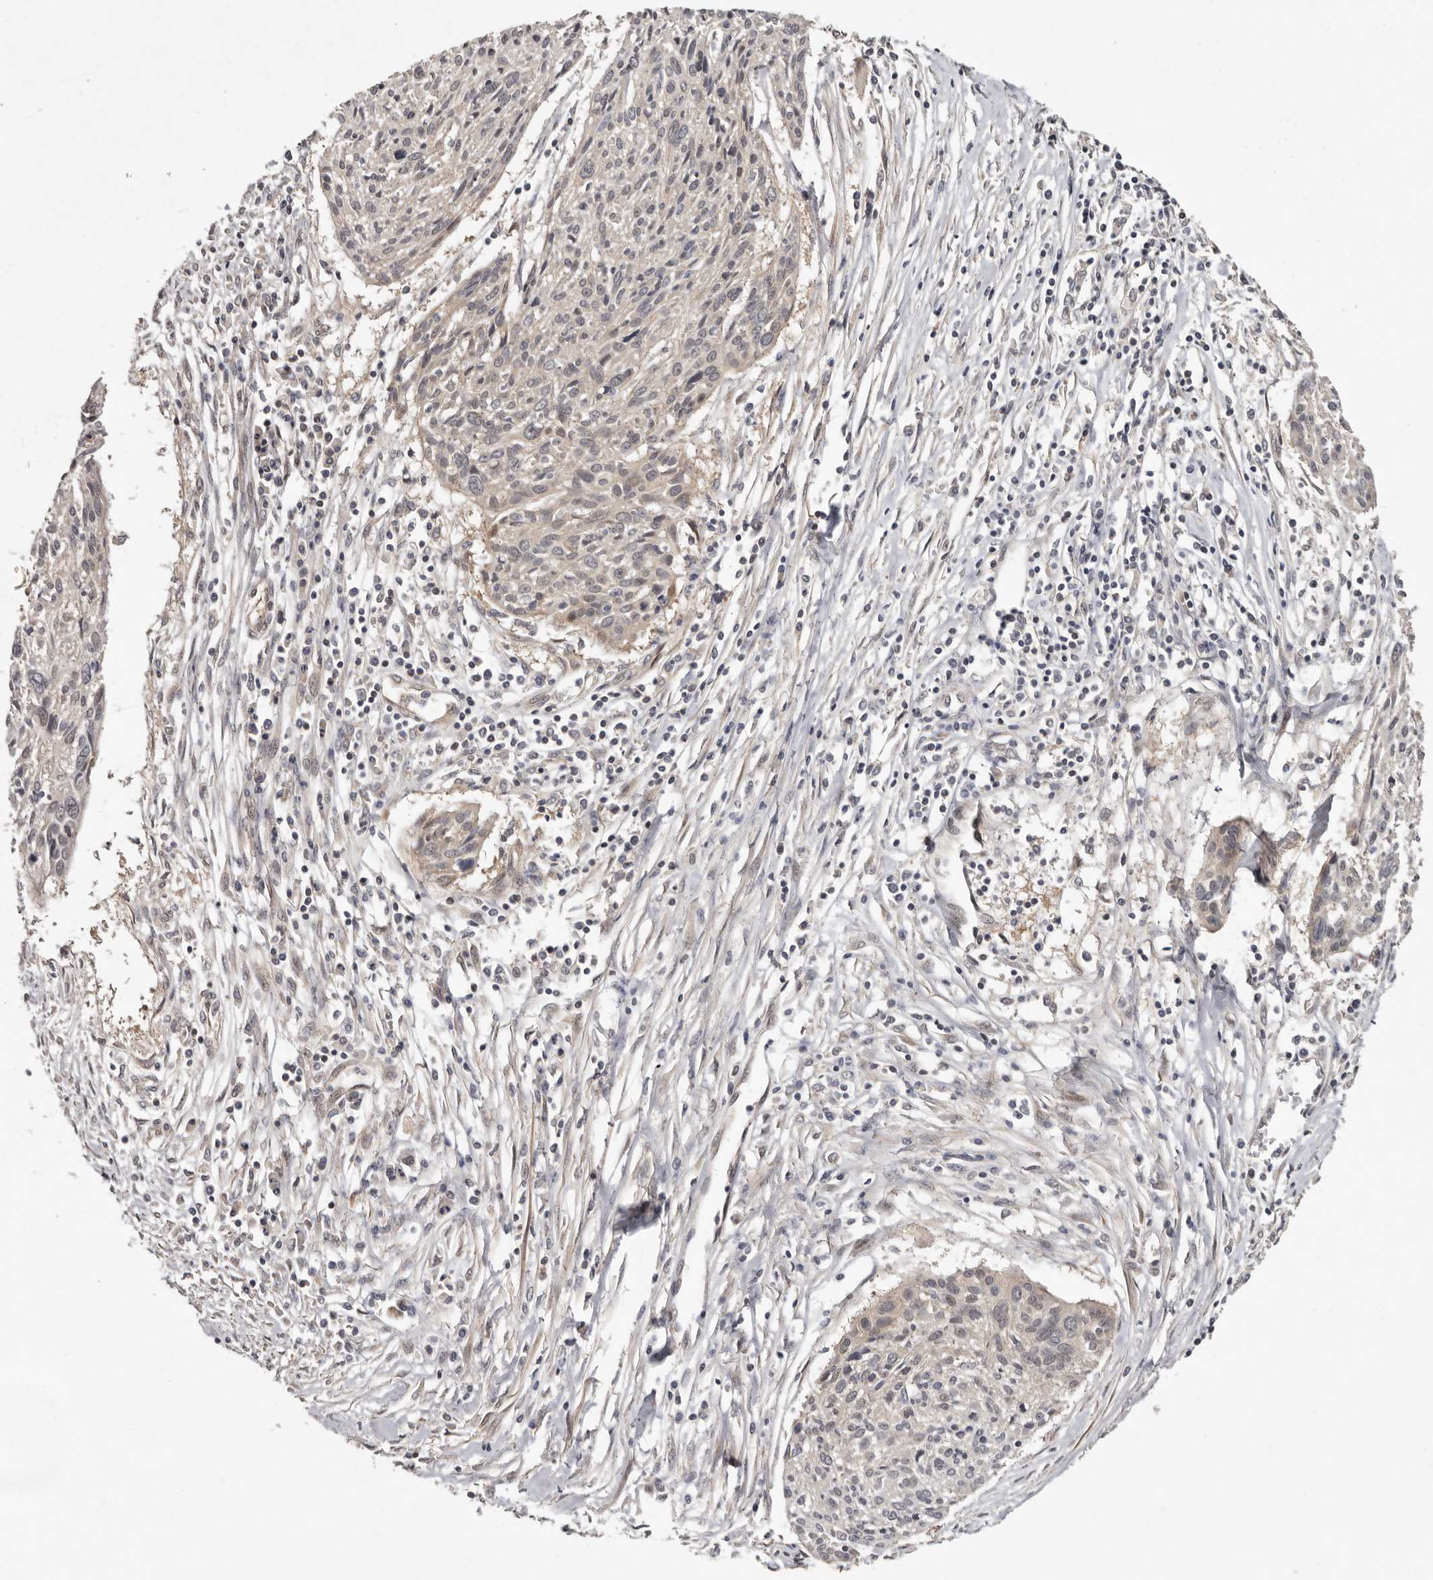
{"staining": {"intensity": "negative", "quantity": "none", "location": "none"}, "tissue": "cervical cancer", "cell_type": "Tumor cells", "image_type": "cancer", "snomed": [{"axis": "morphology", "description": "Squamous cell carcinoma, NOS"}, {"axis": "topography", "description": "Cervix"}], "caption": "This micrograph is of cervical cancer stained with IHC to label a protein in brown with the nuclei are counter-stained blue. There is no expression in tumor cells.", "gene": "SBDS", "patient": {"sex": "female", "age": 51}}